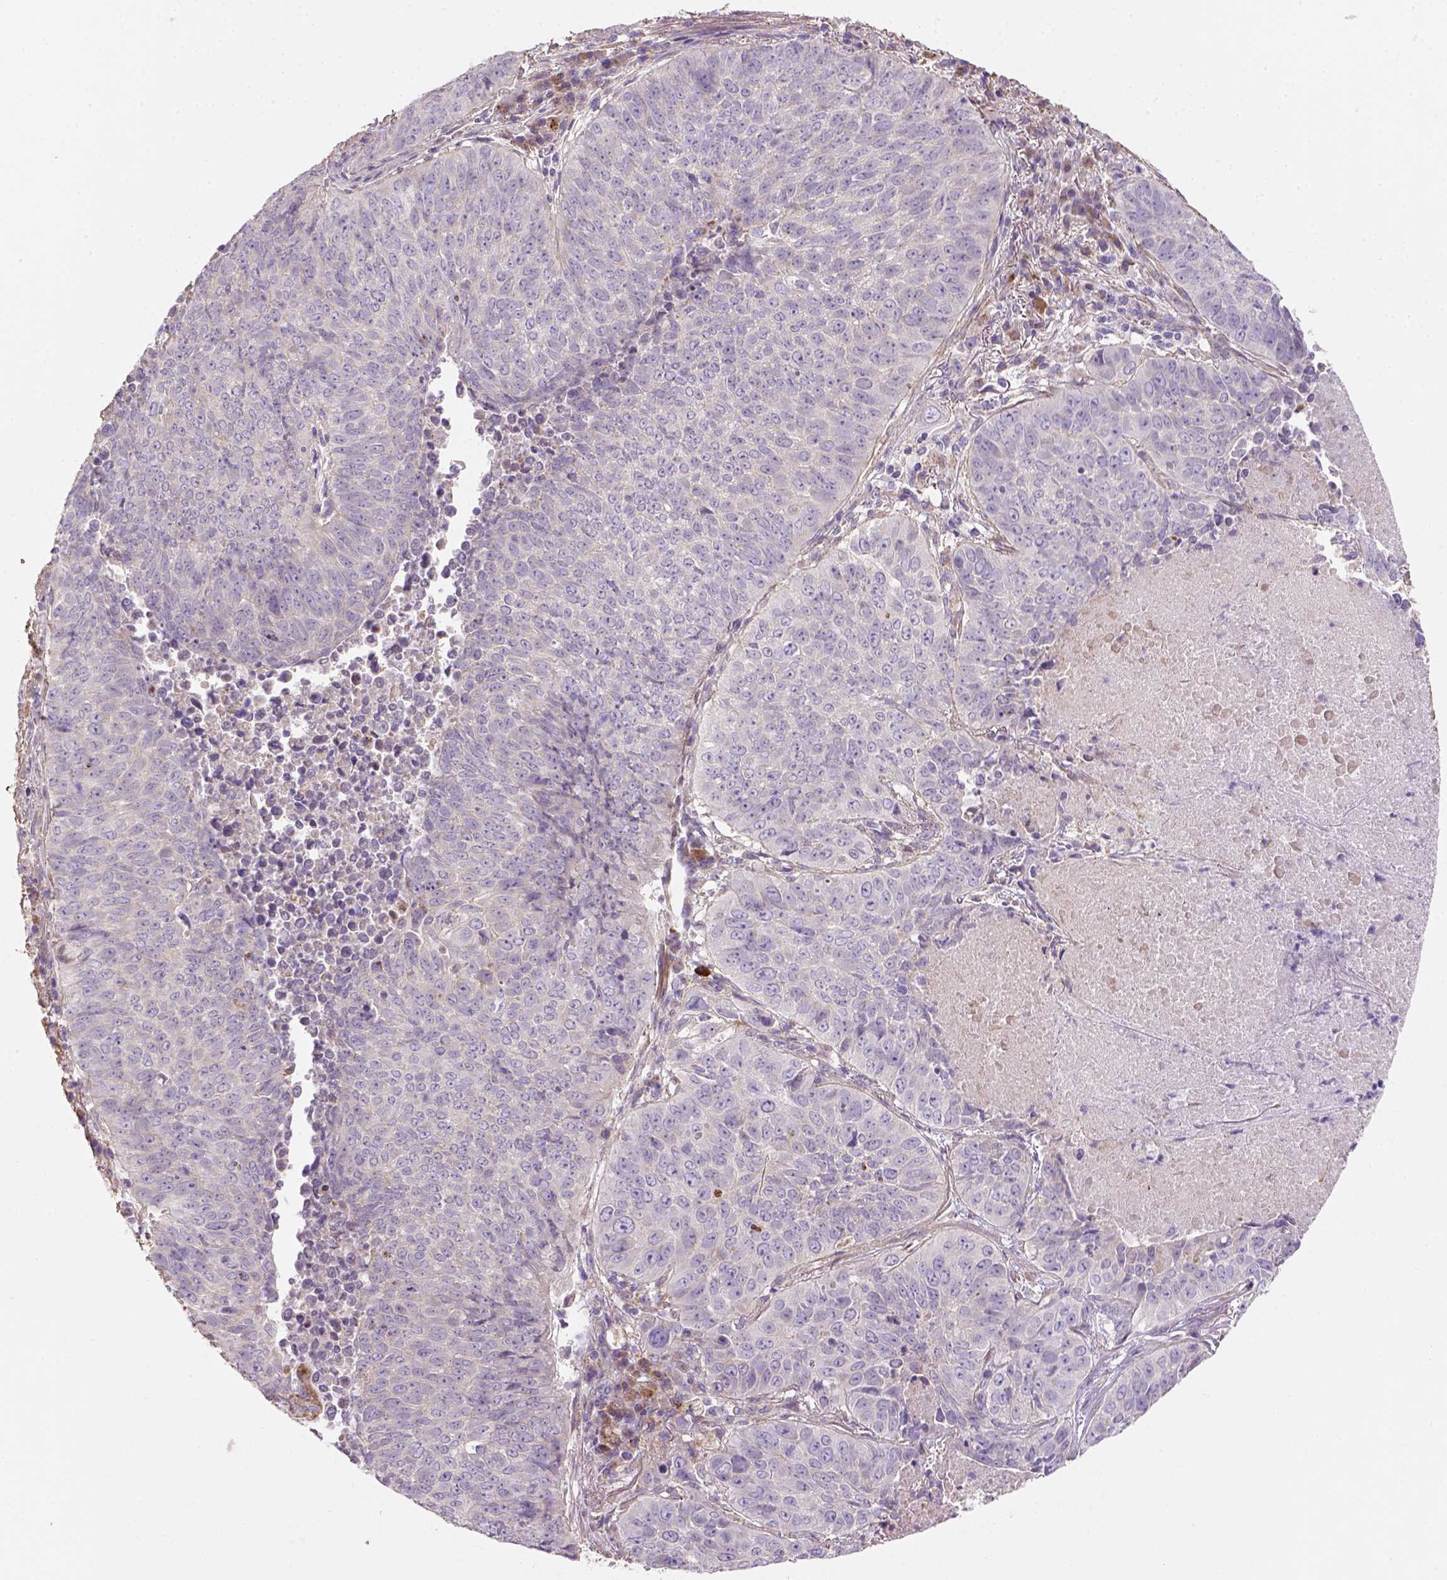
{"staining": {"intensity": "negative", "quantity": "none", "location": "none"}, "tissue": "lung cancer", "cell_type": "Tumor cells", "image_type": "cancer", "snomed": [{"axis": "morphology", "description": "Normal tissue, NOS"}, {"axis": "morphology", "description": "Squamous cell carcinoma, NOS"}, {"axis": "topography", "description": "Bronchus"}, {"axis": "topography", "description": "Lung"}], "caption": "Tumor cells are negative for brown protein staining in lung cancer (squamous cell carcinoma).", "gene": "HTRA1", "patient": {"sex": "male", "age": 64}}